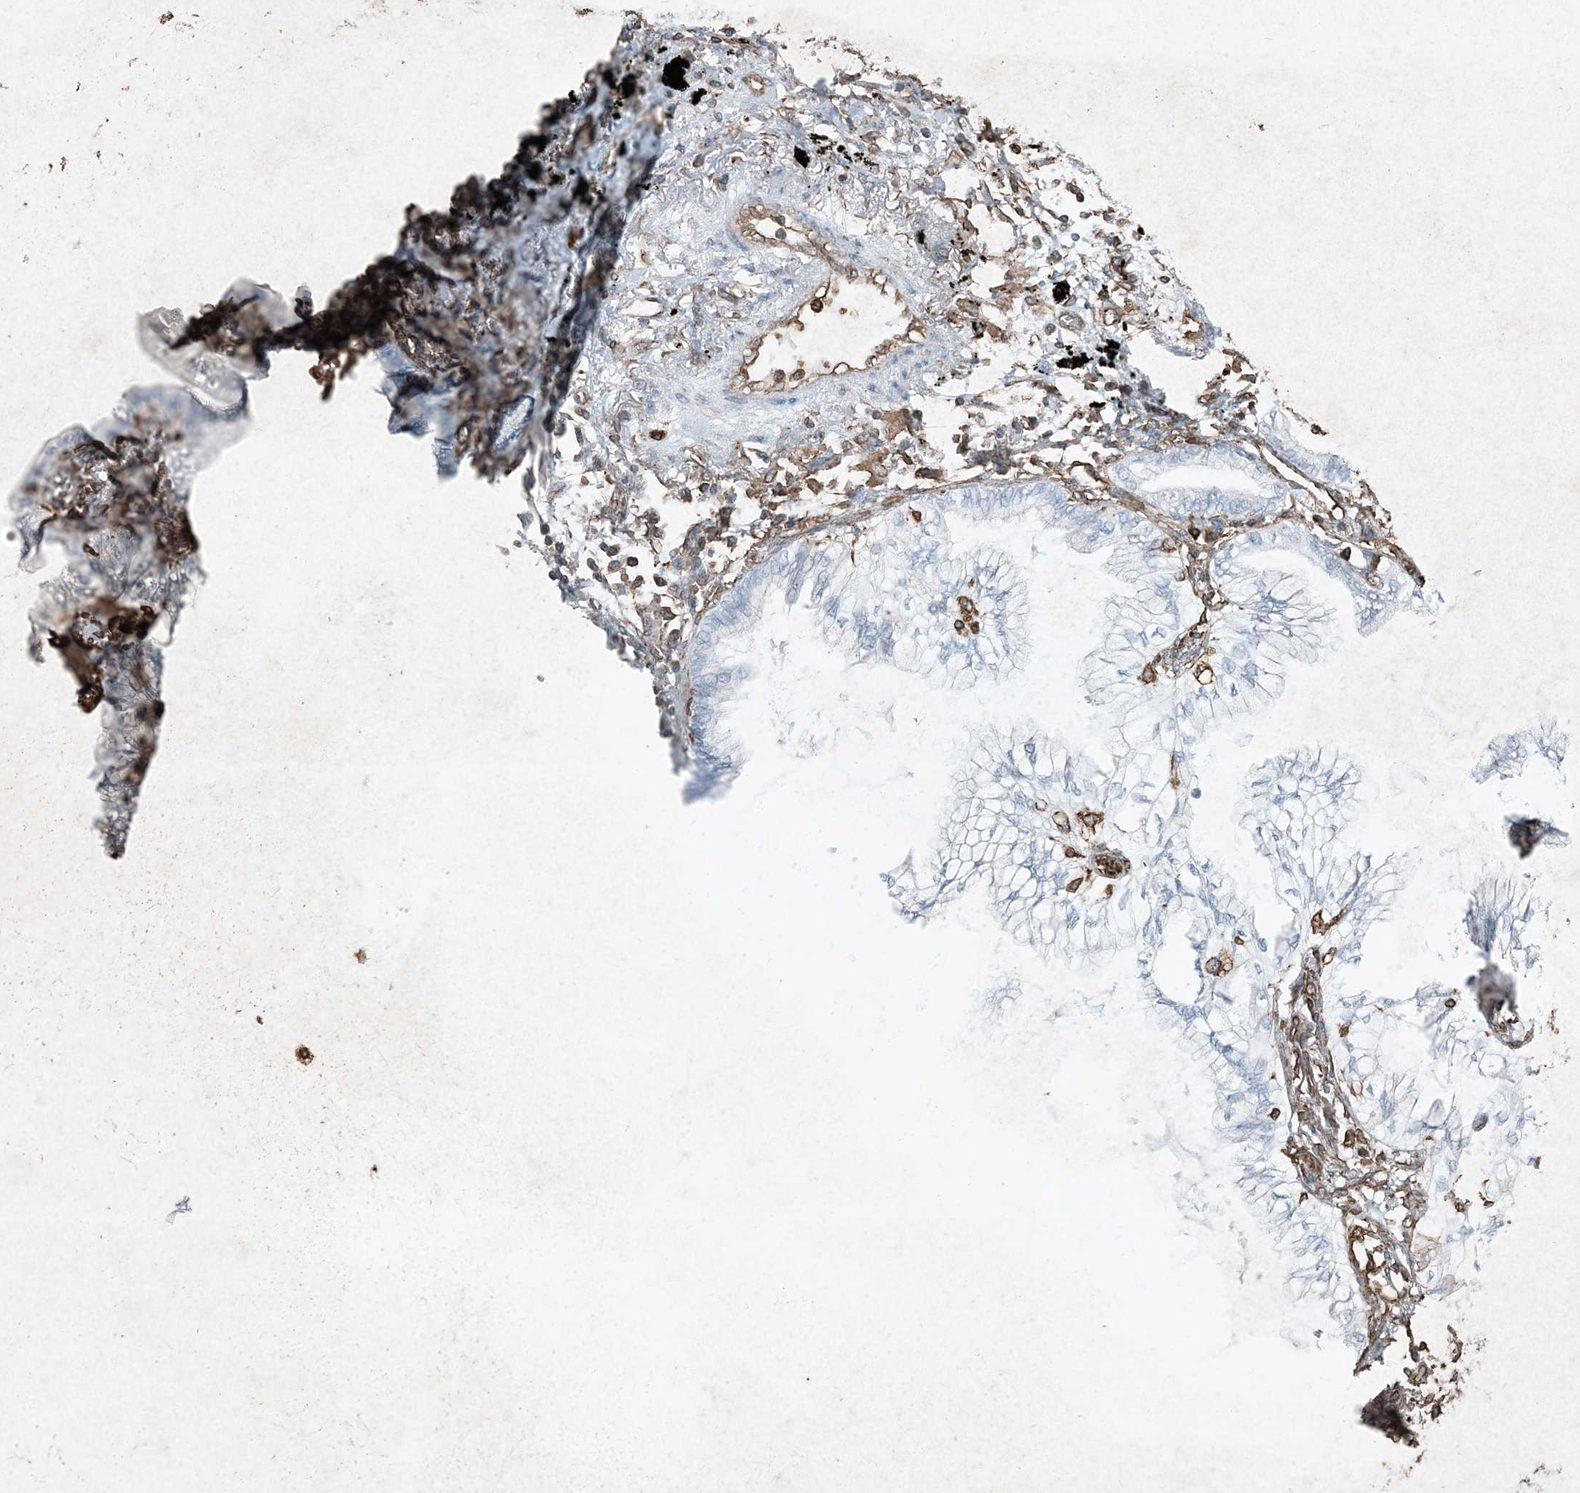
{"staining": {"intensity": "negative", "quantity": "none", "location": "none"}, "tissue": "lung cancer", "cell_type": "Tumor cells", "image_type": "cancer", "snomed": [{"axis": "morphology", "description": "Normal tissue, NOS"}, {"axis": "morphology", "description": "Adenocarcinoma, NOS"}, {"axis": "topography", "description": "Bronchus"}, {"axis": "topography", "description": "Lung"}], "caption": "This micrograph is of lung cancer (adenocarcinoma) stained with IHC to label a protein in brown with the nuclei are counter-stained blue. There is no positivity in tumor cells.", "gene": "RYK", "patient": {"sex": "female", "age": 70}}